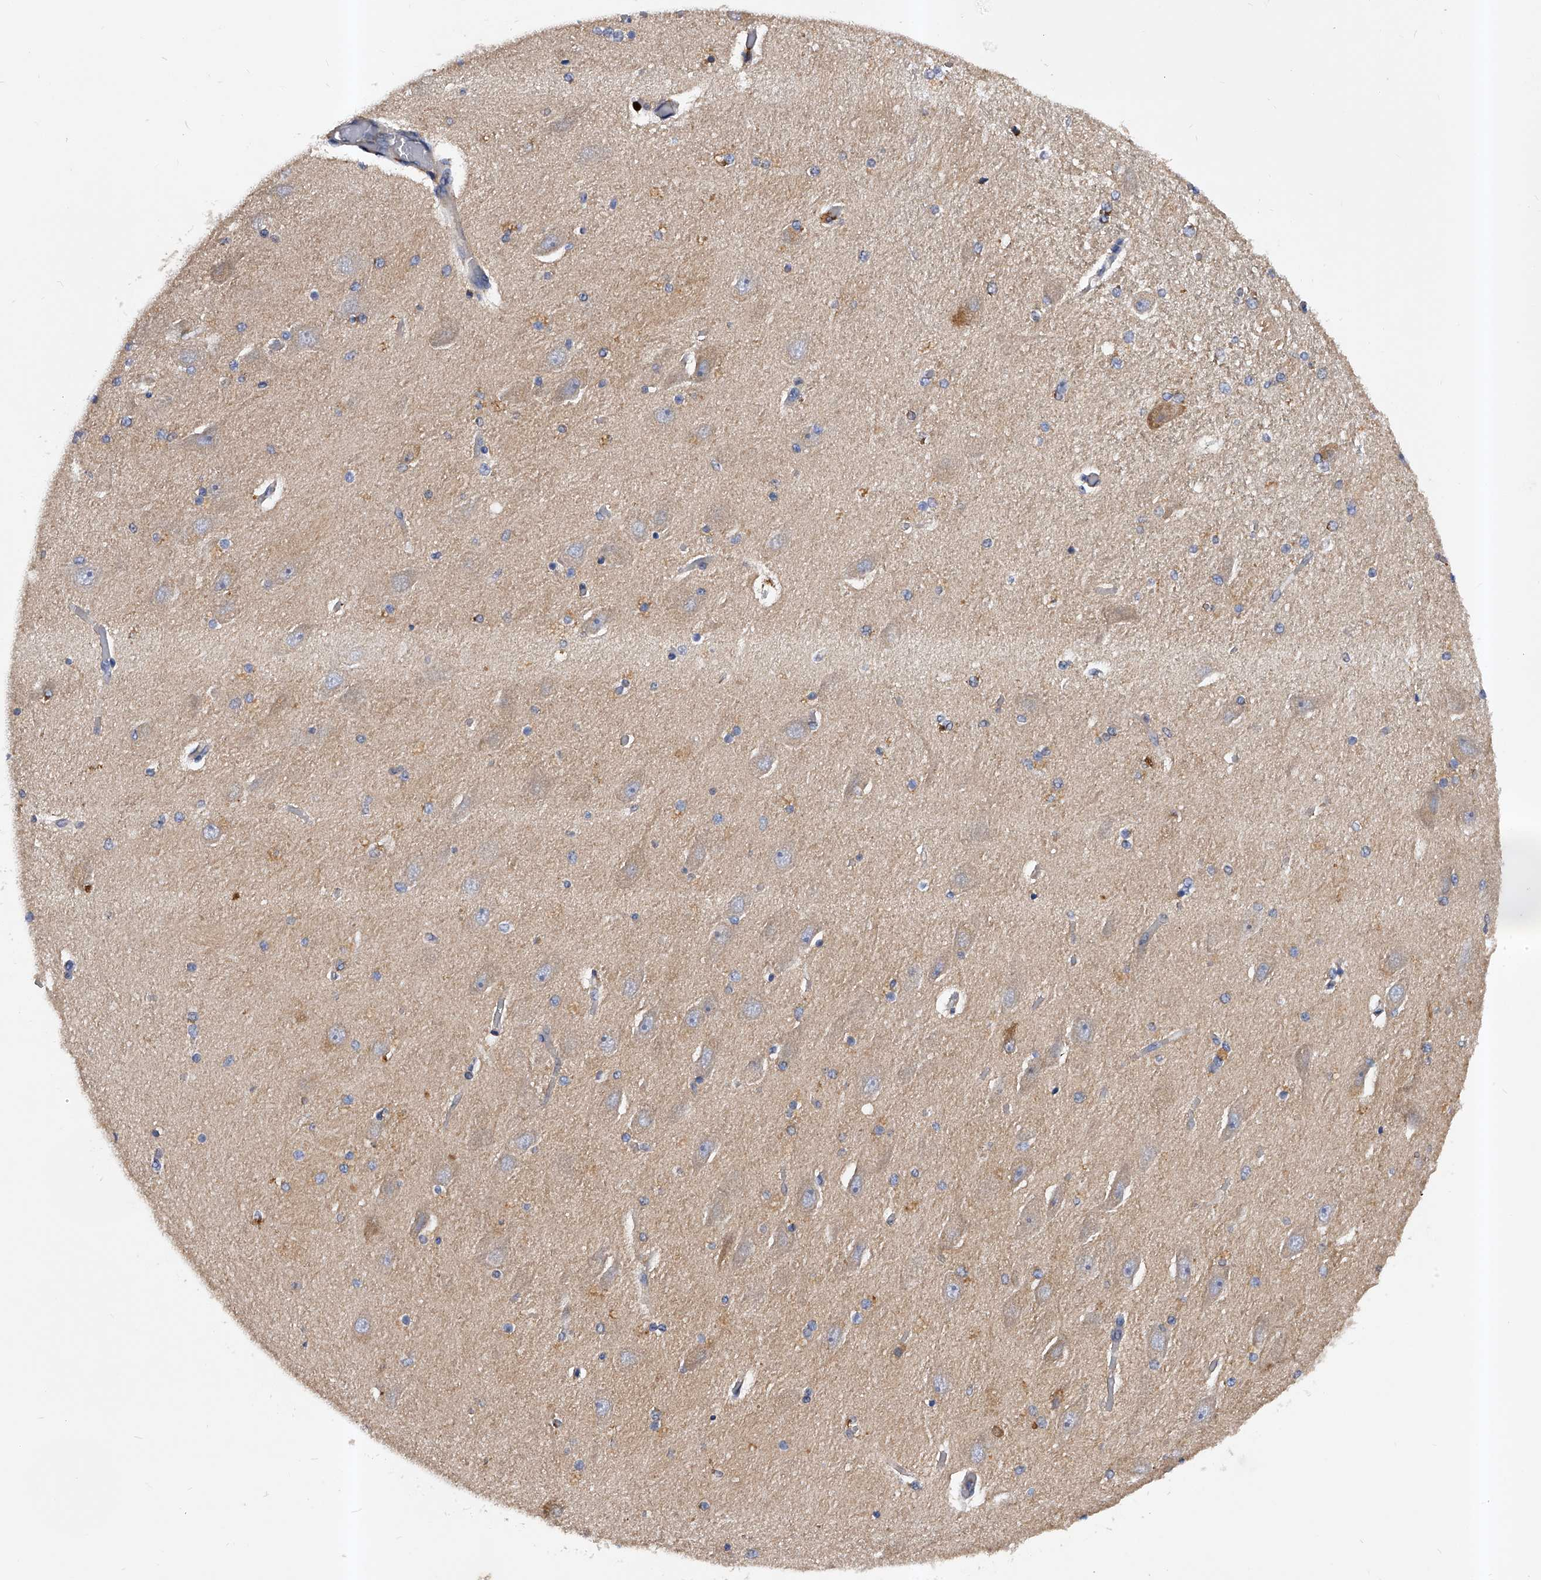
{"staining": {"intensity": "moderate", "quantity": "<25%", "location": "cytoplasmic/membranous"}, "tissue": "hippocampus", "cell_type": "Glial cells", "image_type": "normal", "snomed": [{"axis": "morphology", "description": "Normal tissue, NOS"}, {"axis": "topography", "description": "Hippocampus"}], "caption": "Hippocampus stained for a protein (brown) demonstrates moderate cytoplasmic/membranous positive positivity in approximately <25% of glial cells.", "gene": "ARL4C", "patient": {"sex": "female", "age": 54}}